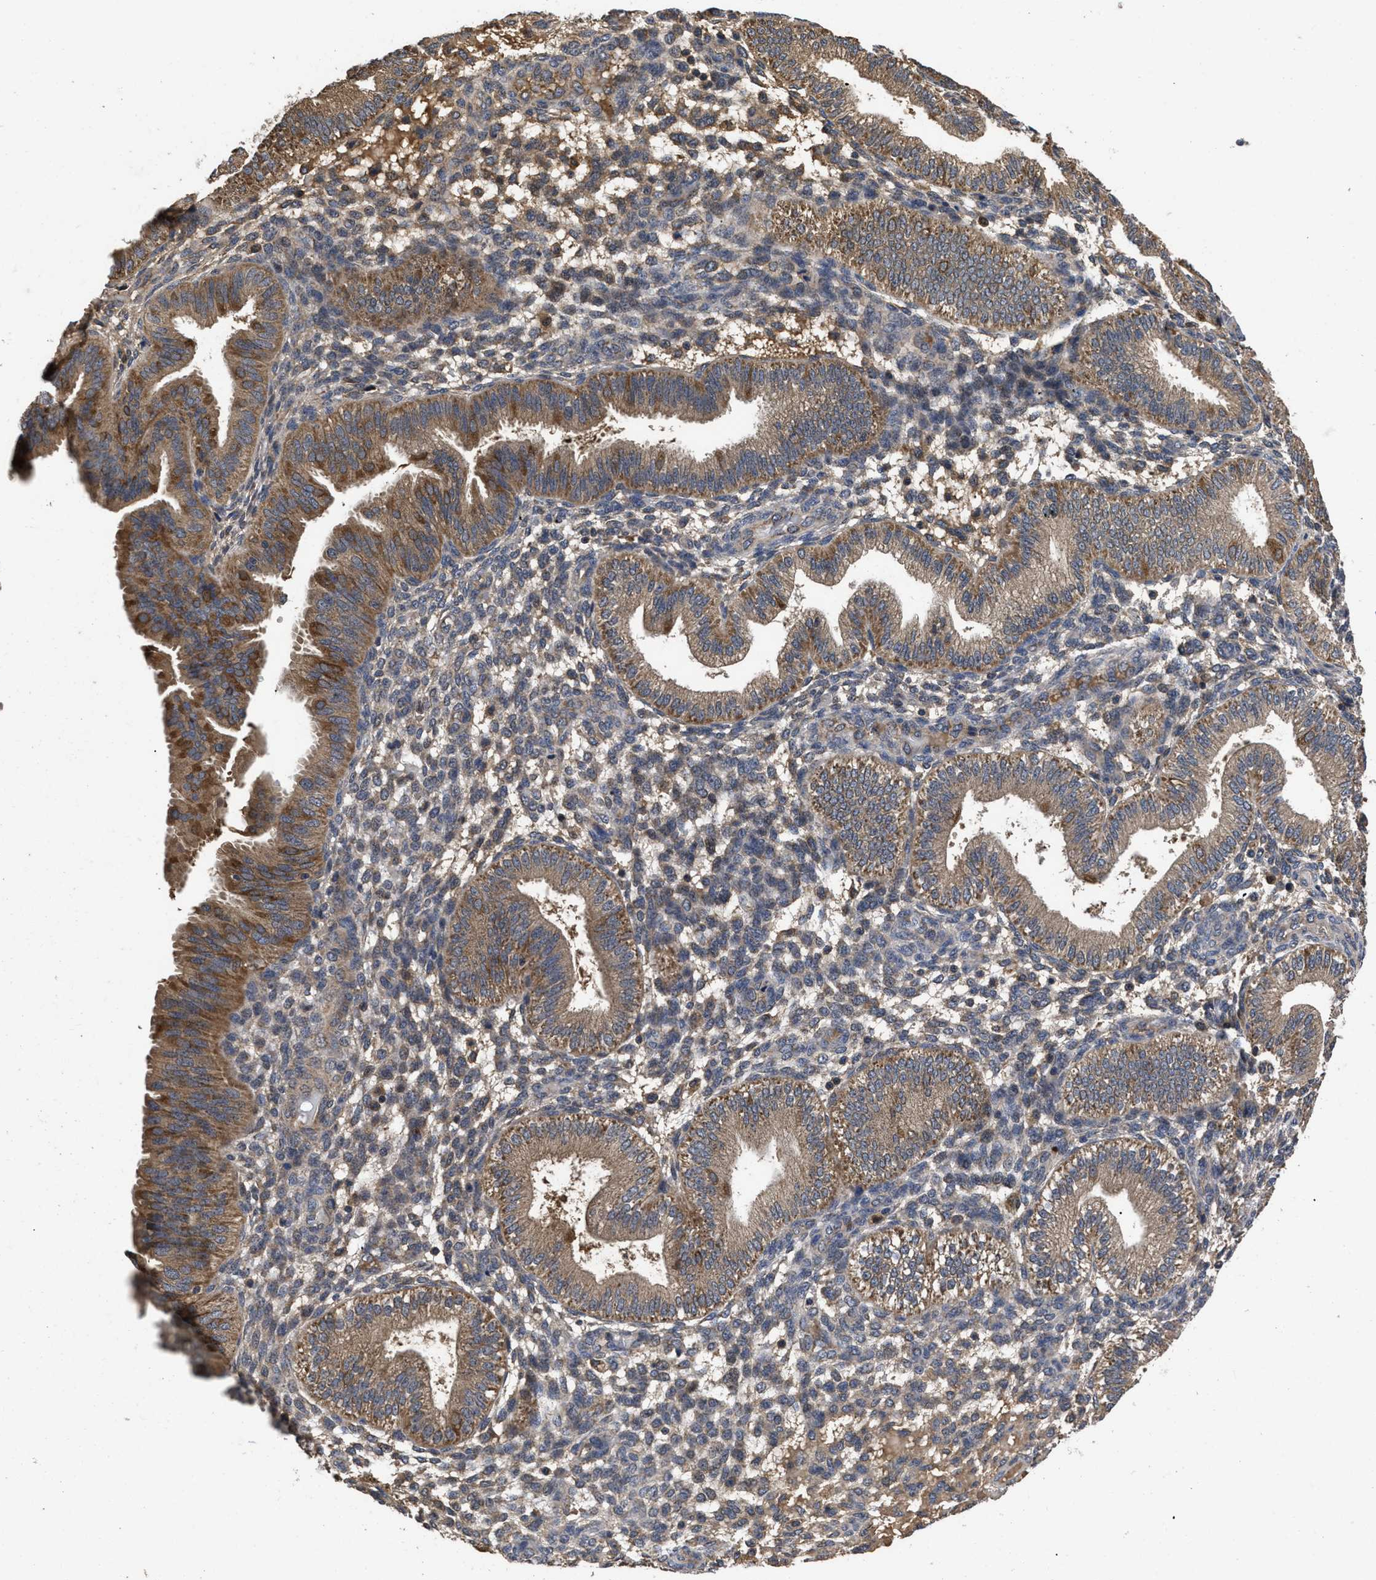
{"staining": {"intensity": "moderate", "quantity": "25%-75%", "location": "cytoplasmic/membranous"}, "tissue": "endometrium", "cell_type": "Cells in endometrial stroma", "image_type": "normal", "snomed": [{"axis": "morphology", "description": "Normal tissue, NOS"}, {"axis": "topography", "description": "Endometrium"}], "caption": "Cells in endometrial stroma demonstrate moderate cytoplasmic/membranous positivity in approximately 25%-75% of cells in benign endometrium. The staining was performed using DAB (3,3'-diaminobenzidine), with brown indicating positive protein expression. Nuclei are stained blue with hematoxylin.", "gene": "LRRC3", "patient": {"sex": "female", "age": 39}}